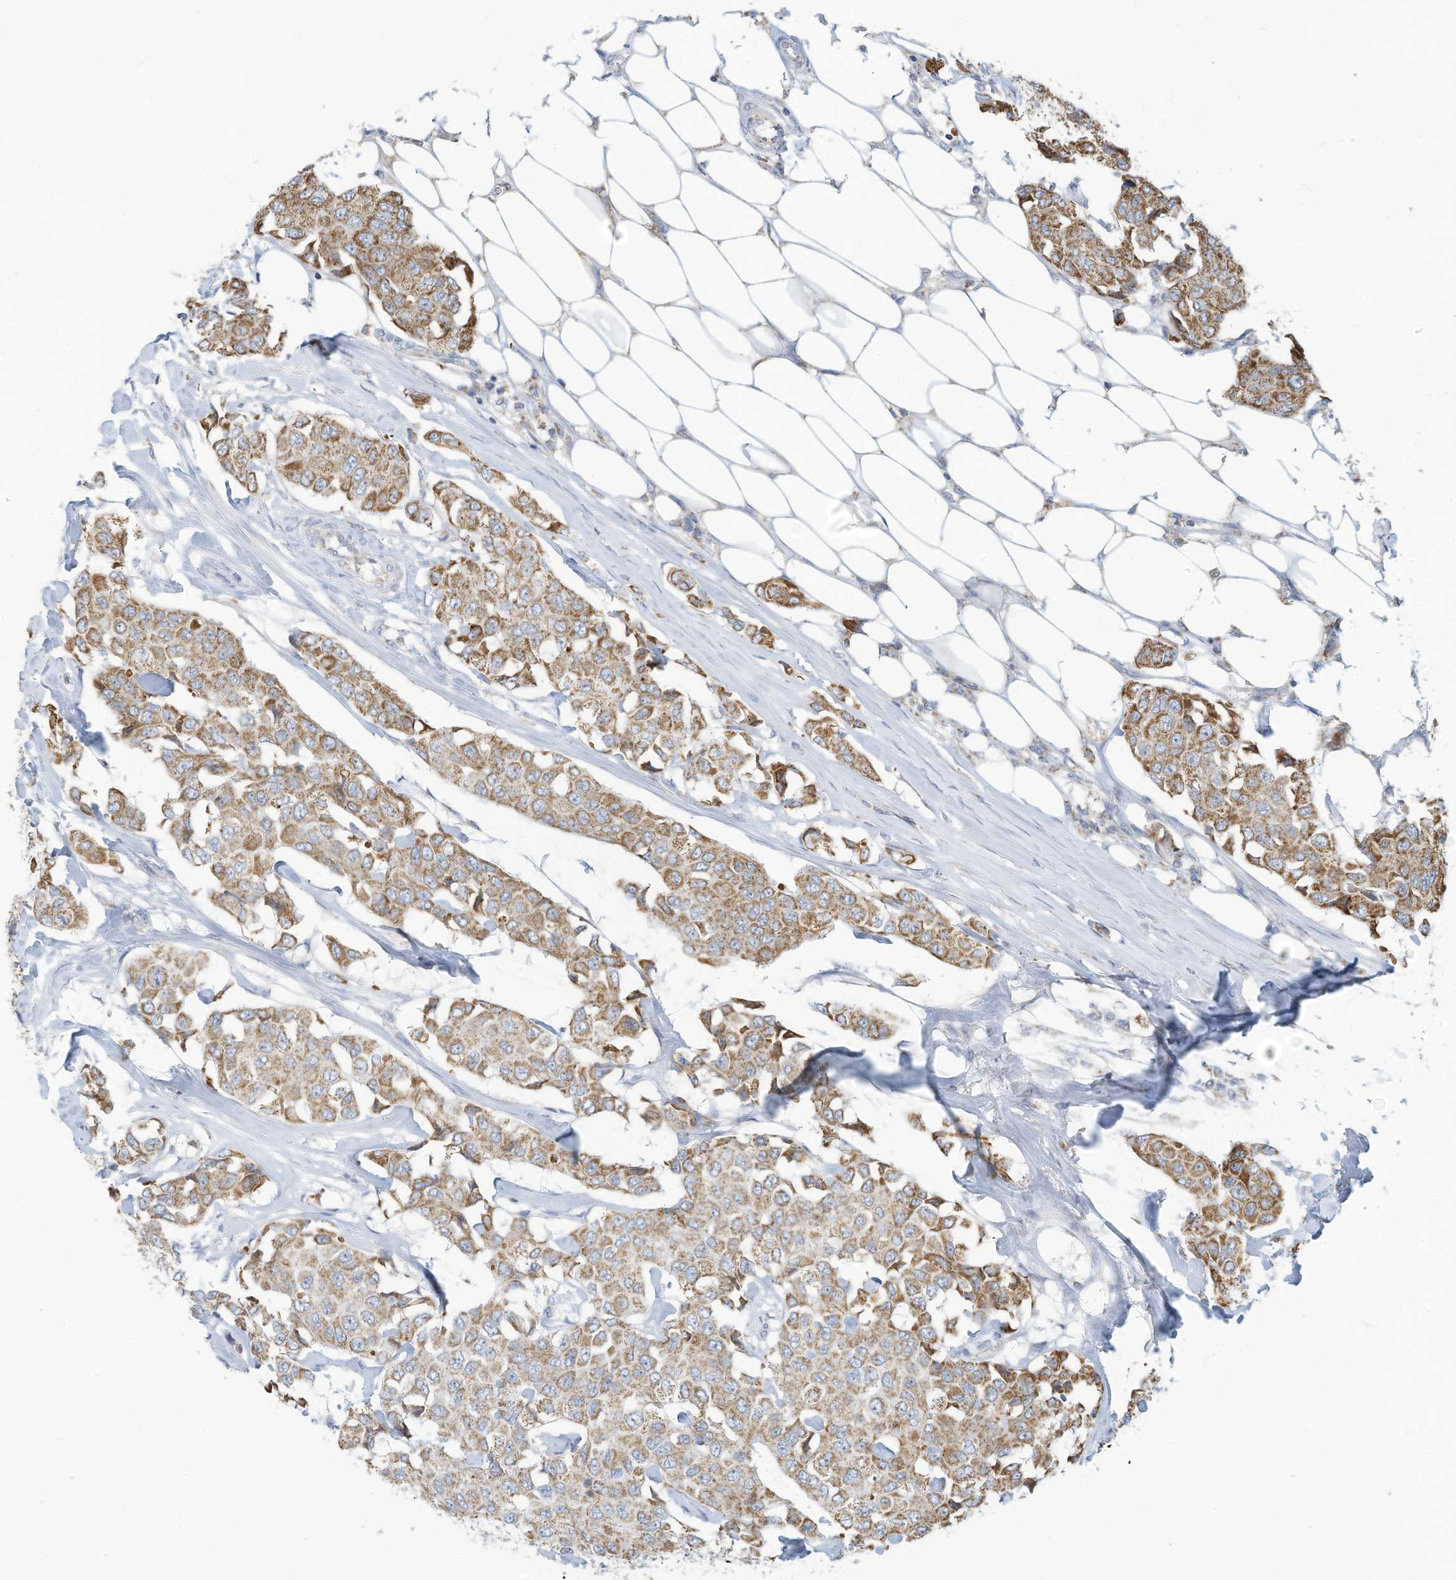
{"staining": {"intensity": "moderate", "quantity": ">75%", "location": "cytoplasmic/membranous"}, "tissue": "breast cancer", "cell_type": "Tumor cells", "image_type": "cancer", "snomed": [{"axis": "morphology", "description": "Duct carcinoma"}, {"axis": "topography", "description": "Breast"}], "caption": "Protein staining of breast cancer (invasive ductal carcinoma) tissue demonstrates moderate cytoplasmic/membranous expression in about >75% of tumor cells.", "gene": "NLN", "patient": {"sex": "female", "age": 80}}